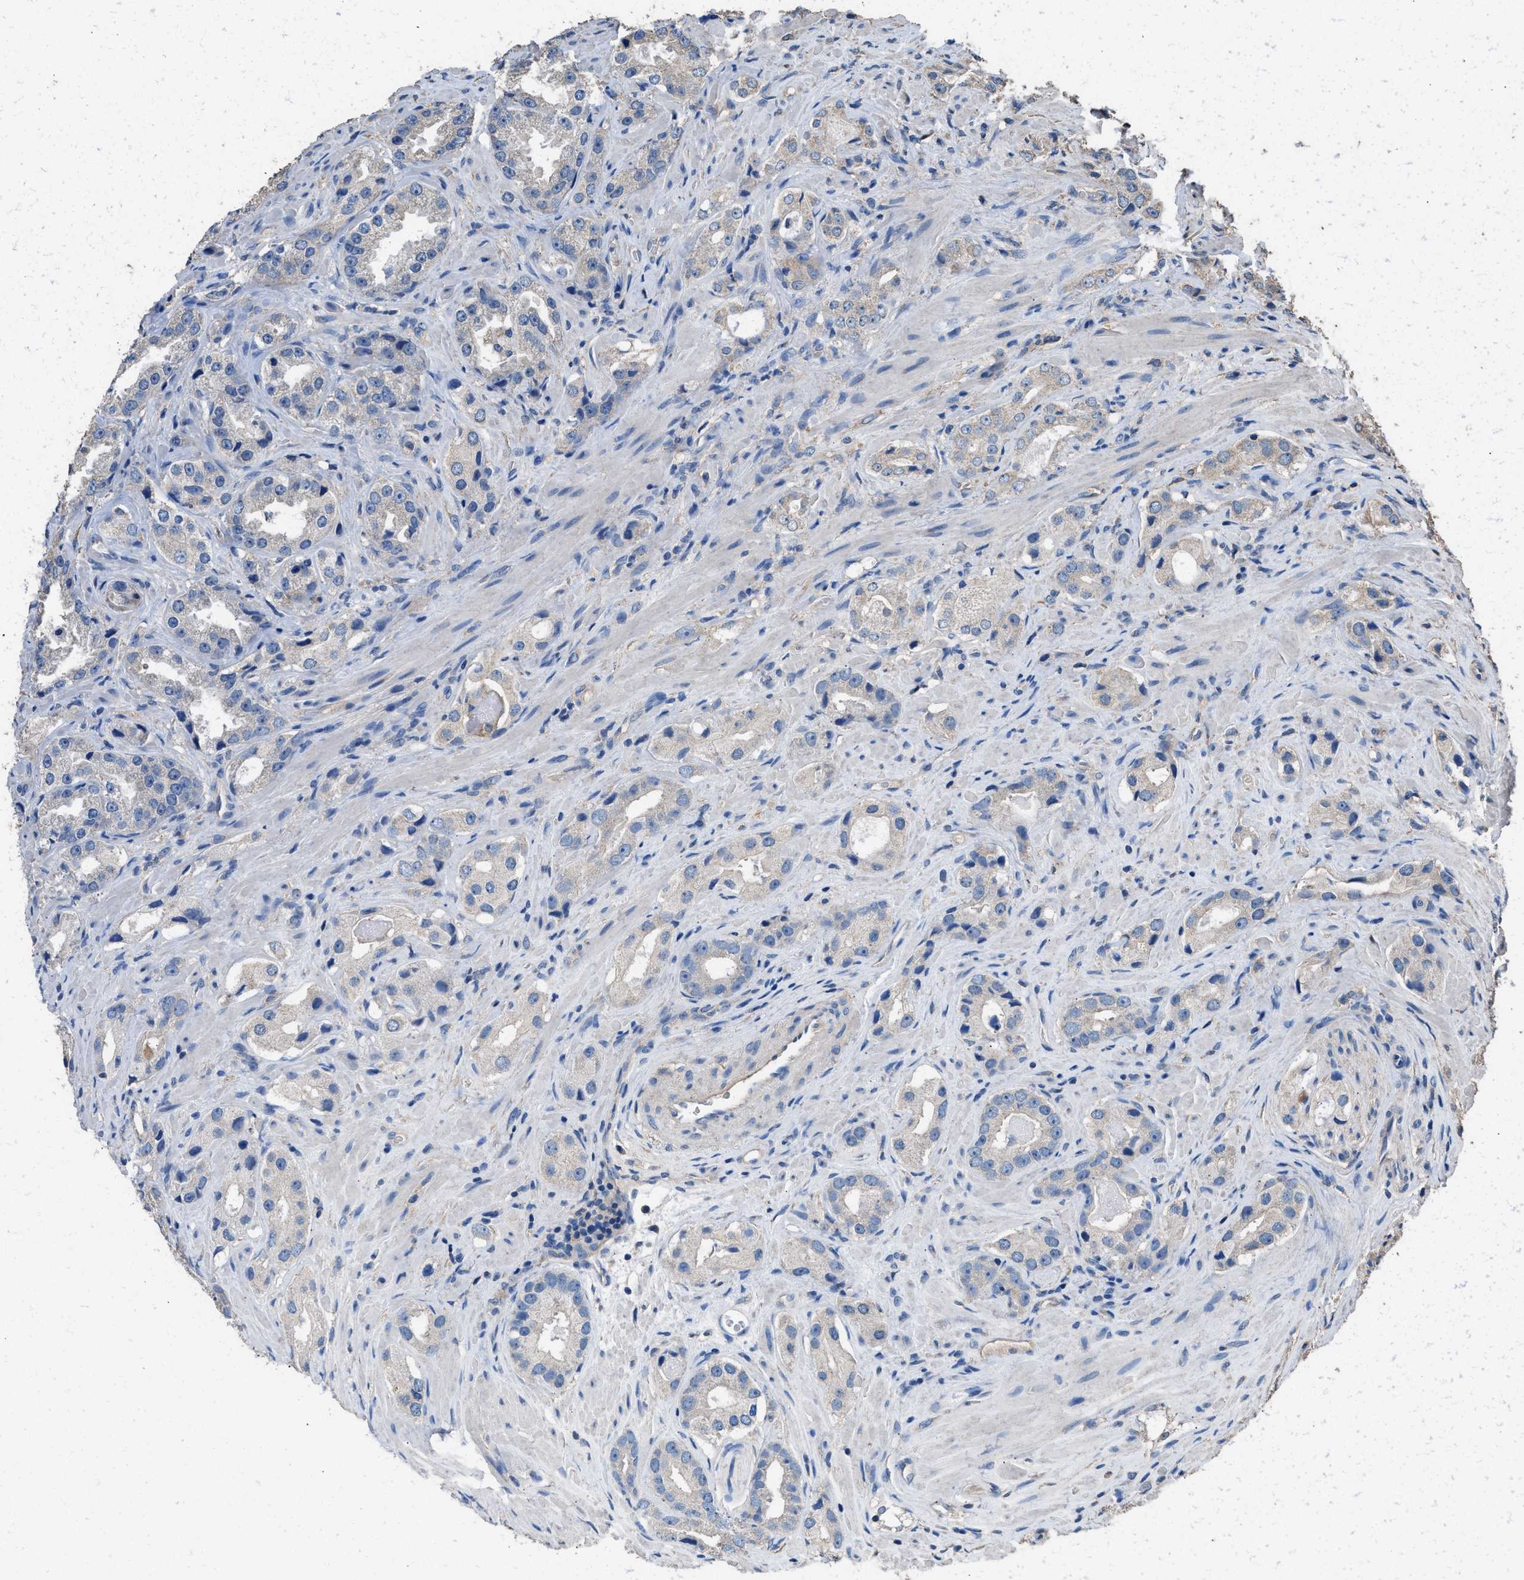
{"staining": {"intensity": "negative", "quantity": "none", "location": "none"}, "tissue": "prostate cancer", "cell_type": "Tumor cells", "image_type": "cancer", "snomed": [{"axis": "morphology", "description": "Adenocarcinoma, High grade"}, {"axis": "topography", "description": "Prostate"}], "caption": "This is a micrograph of IHC staining of prostate cancer, which shows no positivity in tumor cells.", "gene": "ITSN1", "patient": {"sex": "male", "age": 63}}